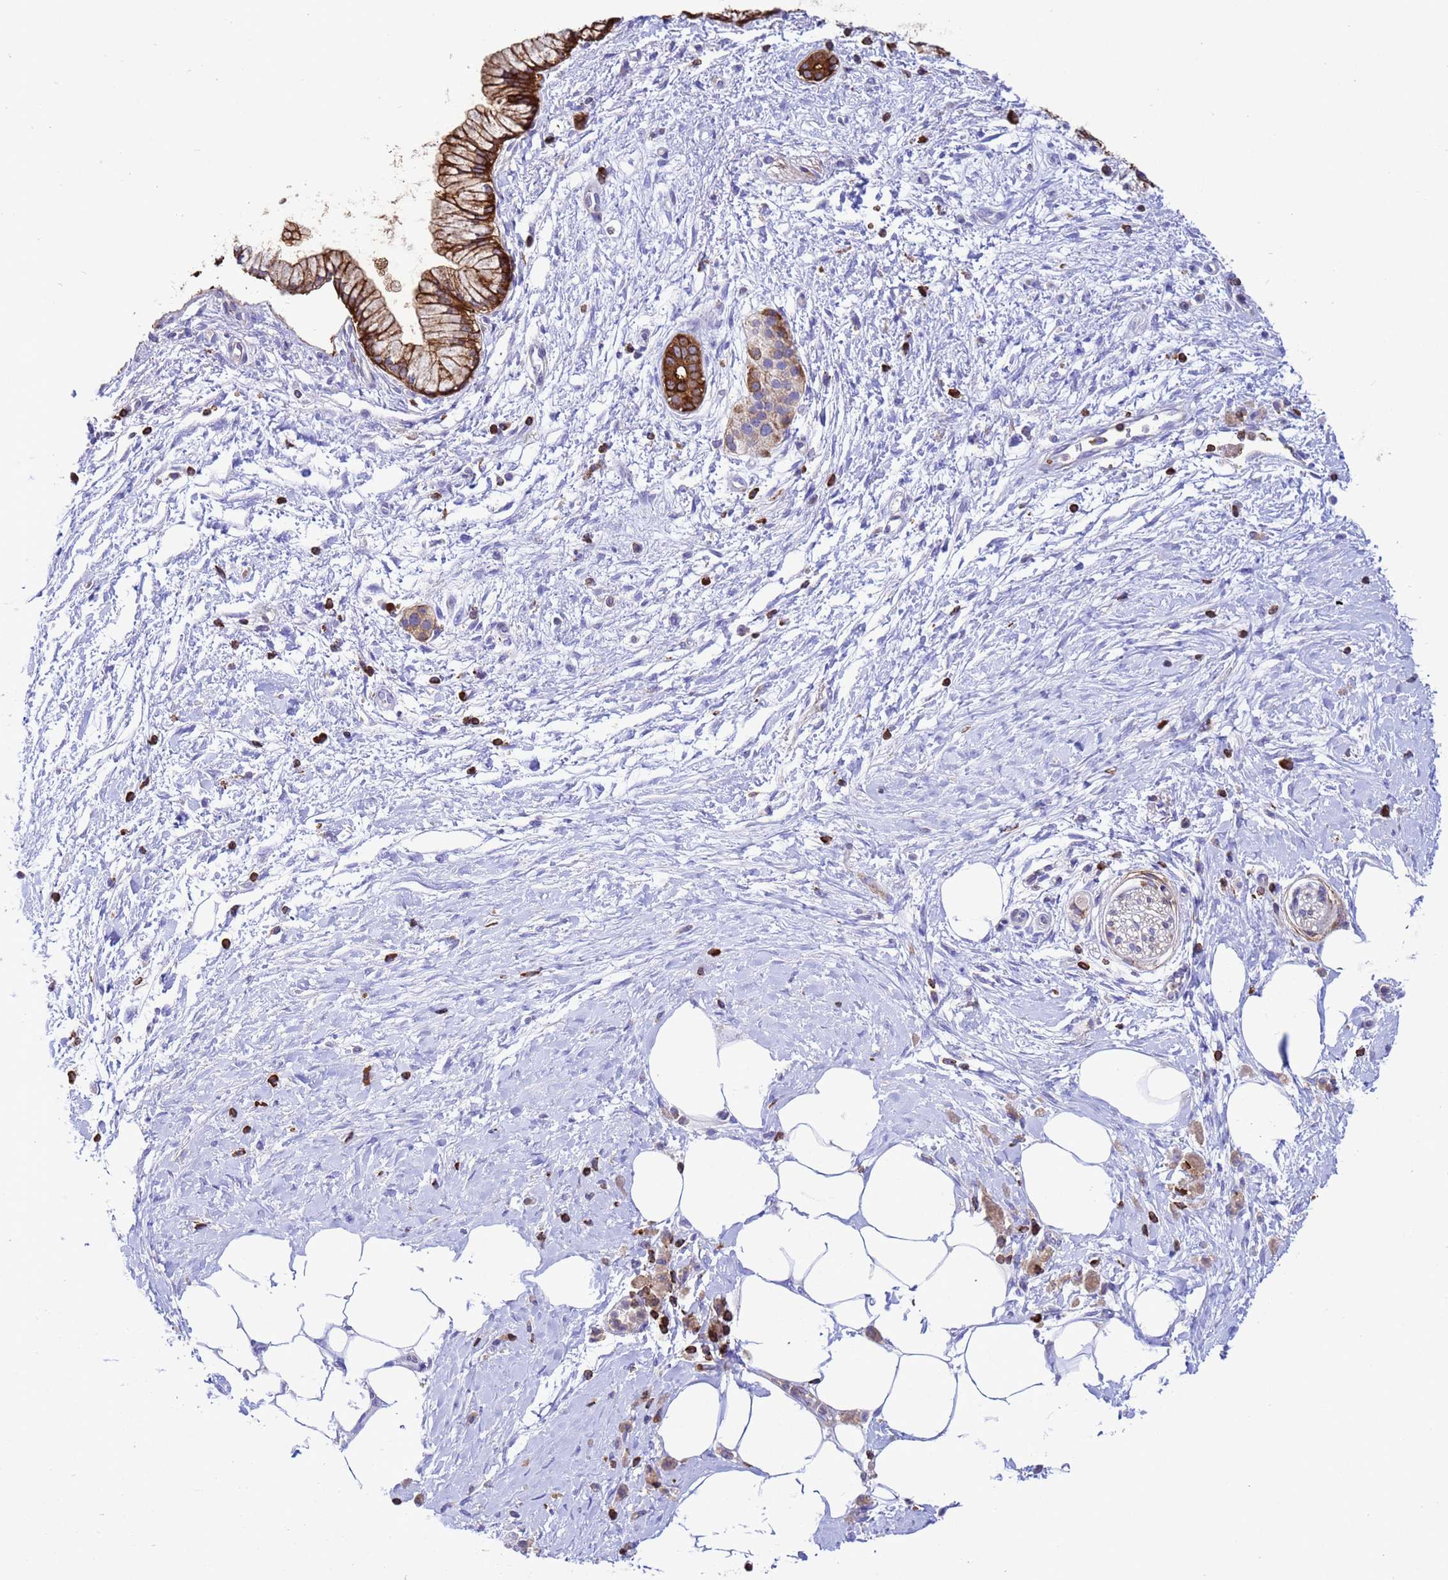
{"staining": {"intensity": "strong", "quantity": ">75%", "location": "cytoplasmic/membranous"}, "tissue": "pancreatic cancer", "cell_type": "Tumor cells", "image_type": "cancer", "snomed": [{"axis": "morphology", "description": "Adenocarcinoma, NOS"}, {"axis": "topography", "description": "Pancreas"}], "caption": "Tumor cells reveal high levels of strong cytoplasmic/membranous positivity in approximately >75% of cells in human pancreatic cancer.", "gene": "EZR", "patient": {"sex": "male", "age": 58}}